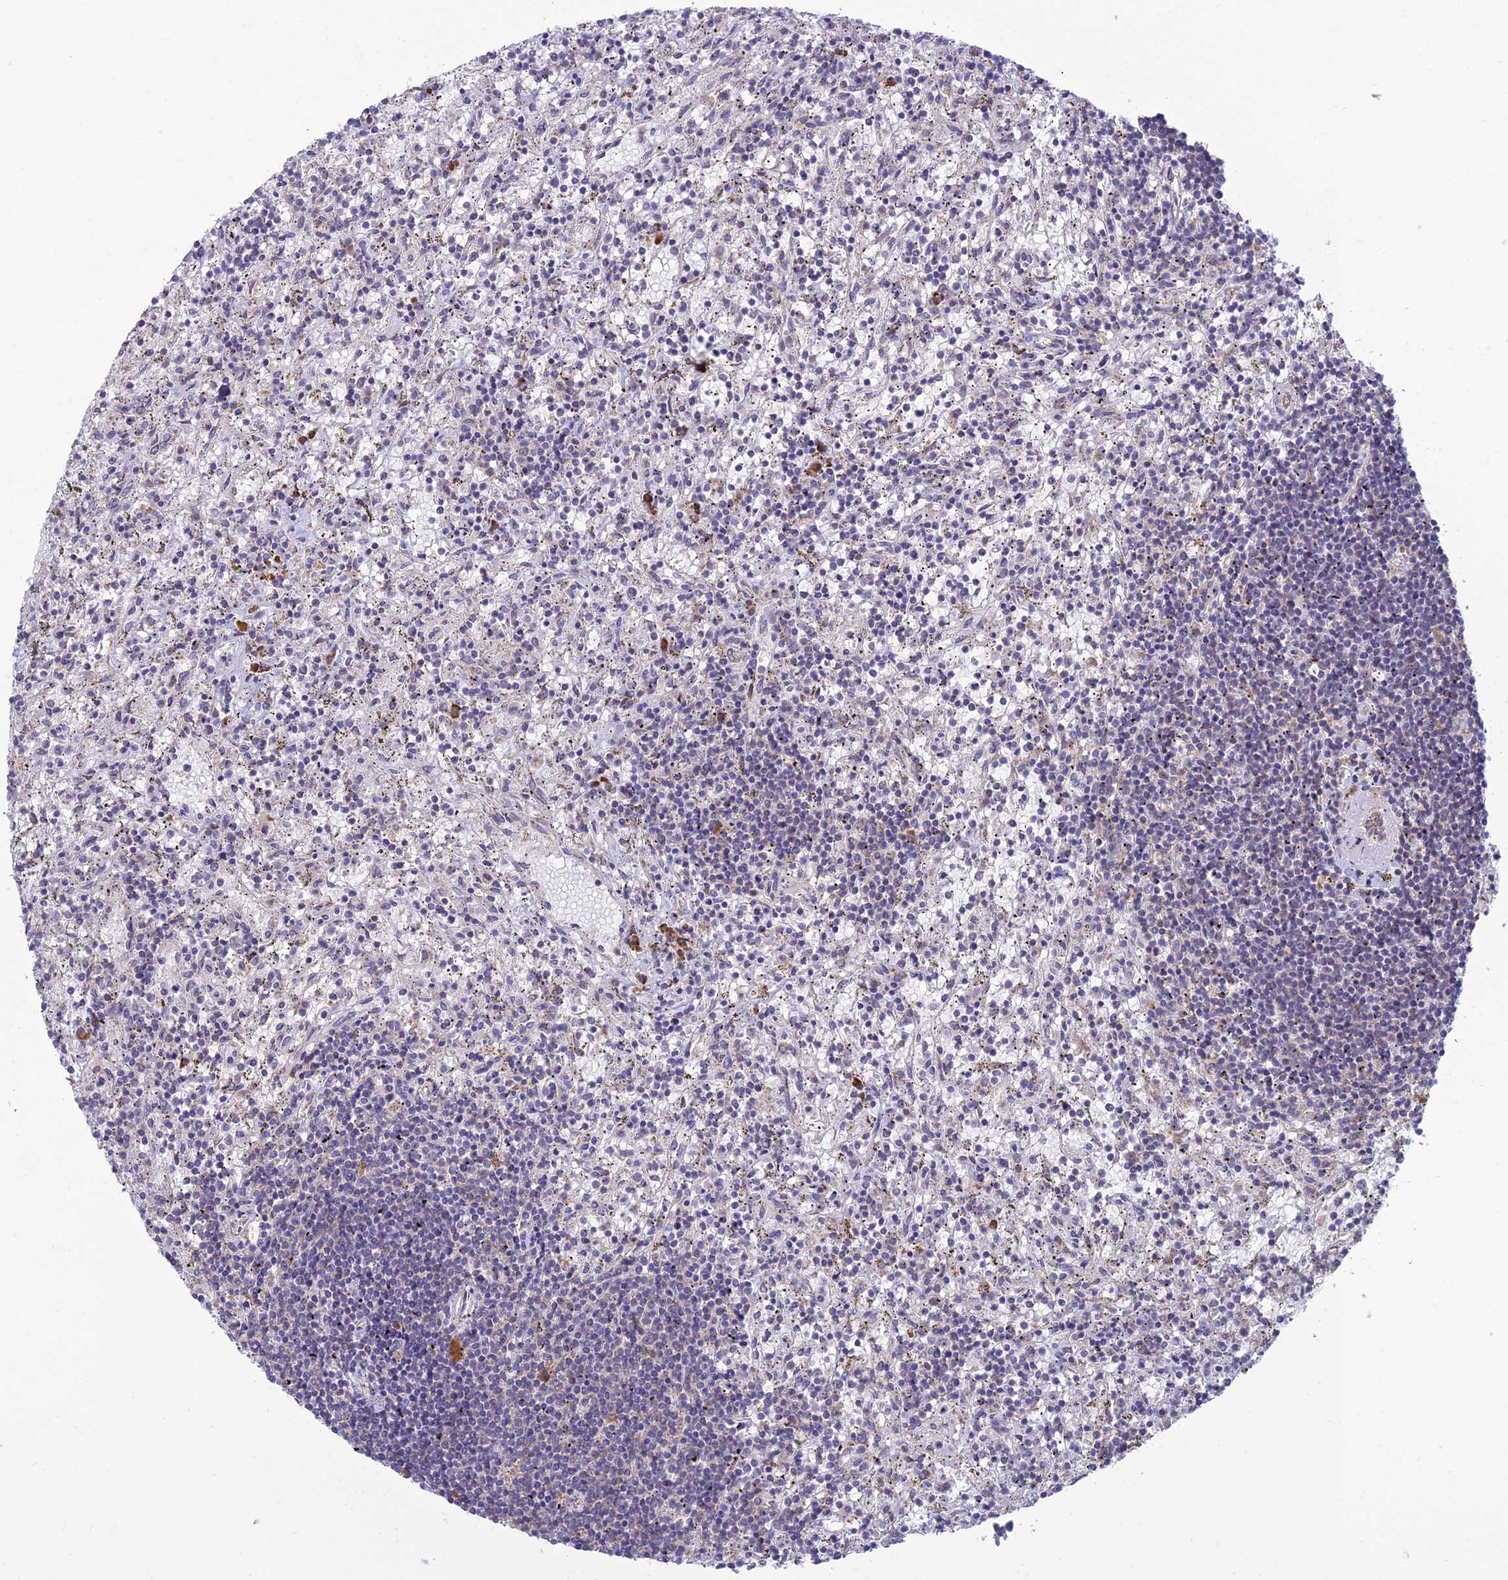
{"staining": {"intensity": "negative", "quantity": "none", "location": "none"}, "tissue": "lymphoma", "cell_type": "Tumor cells", "image_type": "cancer", "snomed": [{"axis": "morphology", "description": "Malignant lymphoma, non-Hodgkin's type, Low grade"}, {"axis": "topography", "description": "Spleen"}], "caption": "IHC histopathology image of lymphoma stained for a protein (brown), which displays no expression in tumor cells.", "gene": "RPL17-C18orf32", "patient": {"sex": "male", "age": 76}}